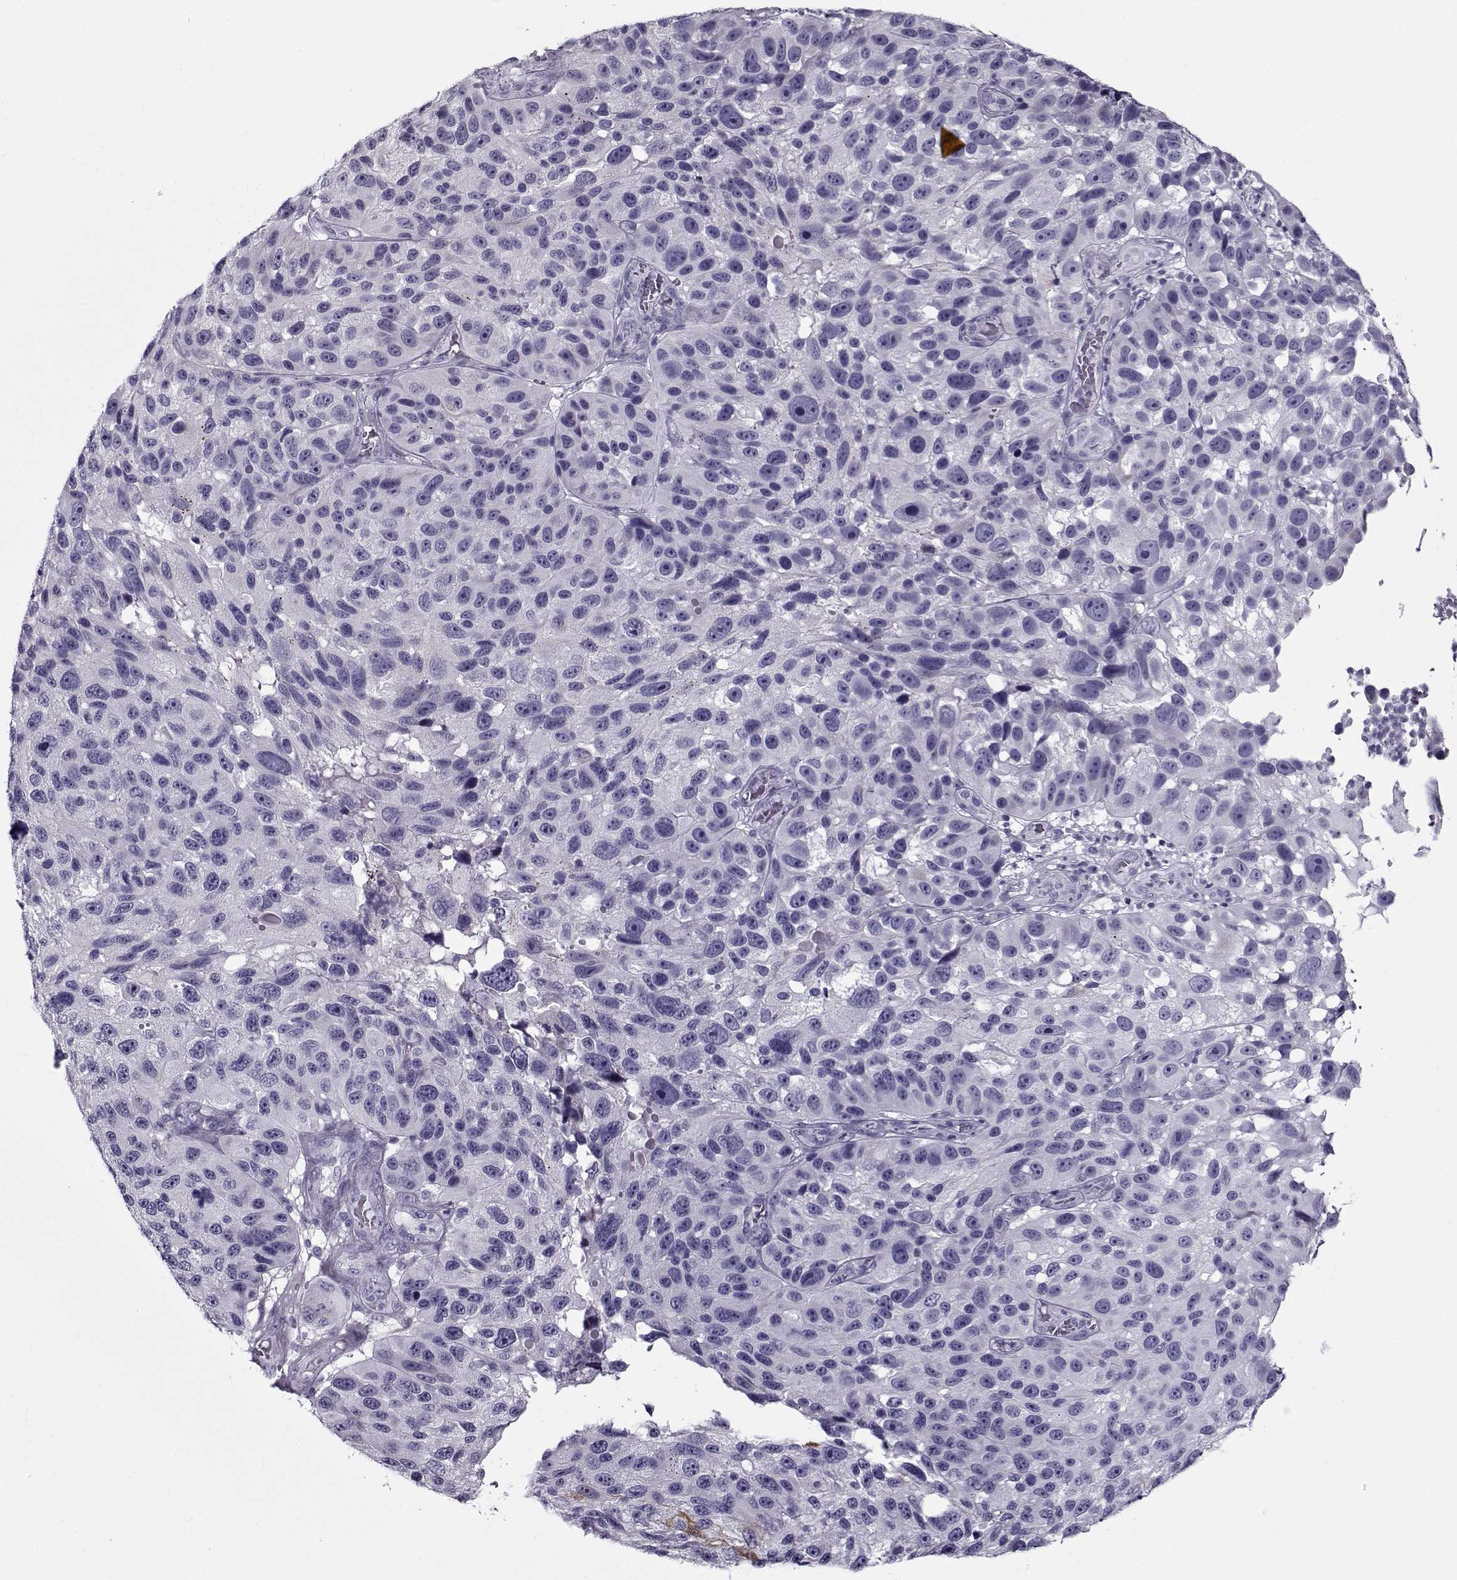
{"staining": {"intensity": "negative", "quantity": "none", "location": "none"}, "tissue": "melanoma", "cell_type": "Tumor cells", "image_type": "cancer", "snomed": [{"axis": "morphology", "description": "Malignant melanoma, NOS"}, {"axis": "topography", "description": "Skin"}], "caption": "Immunohistochemical staining of human melanoma shows no significant staining in tumor cells.", "gene": "GAGE2A", "patient": {"sex": "male", "age": 53}}